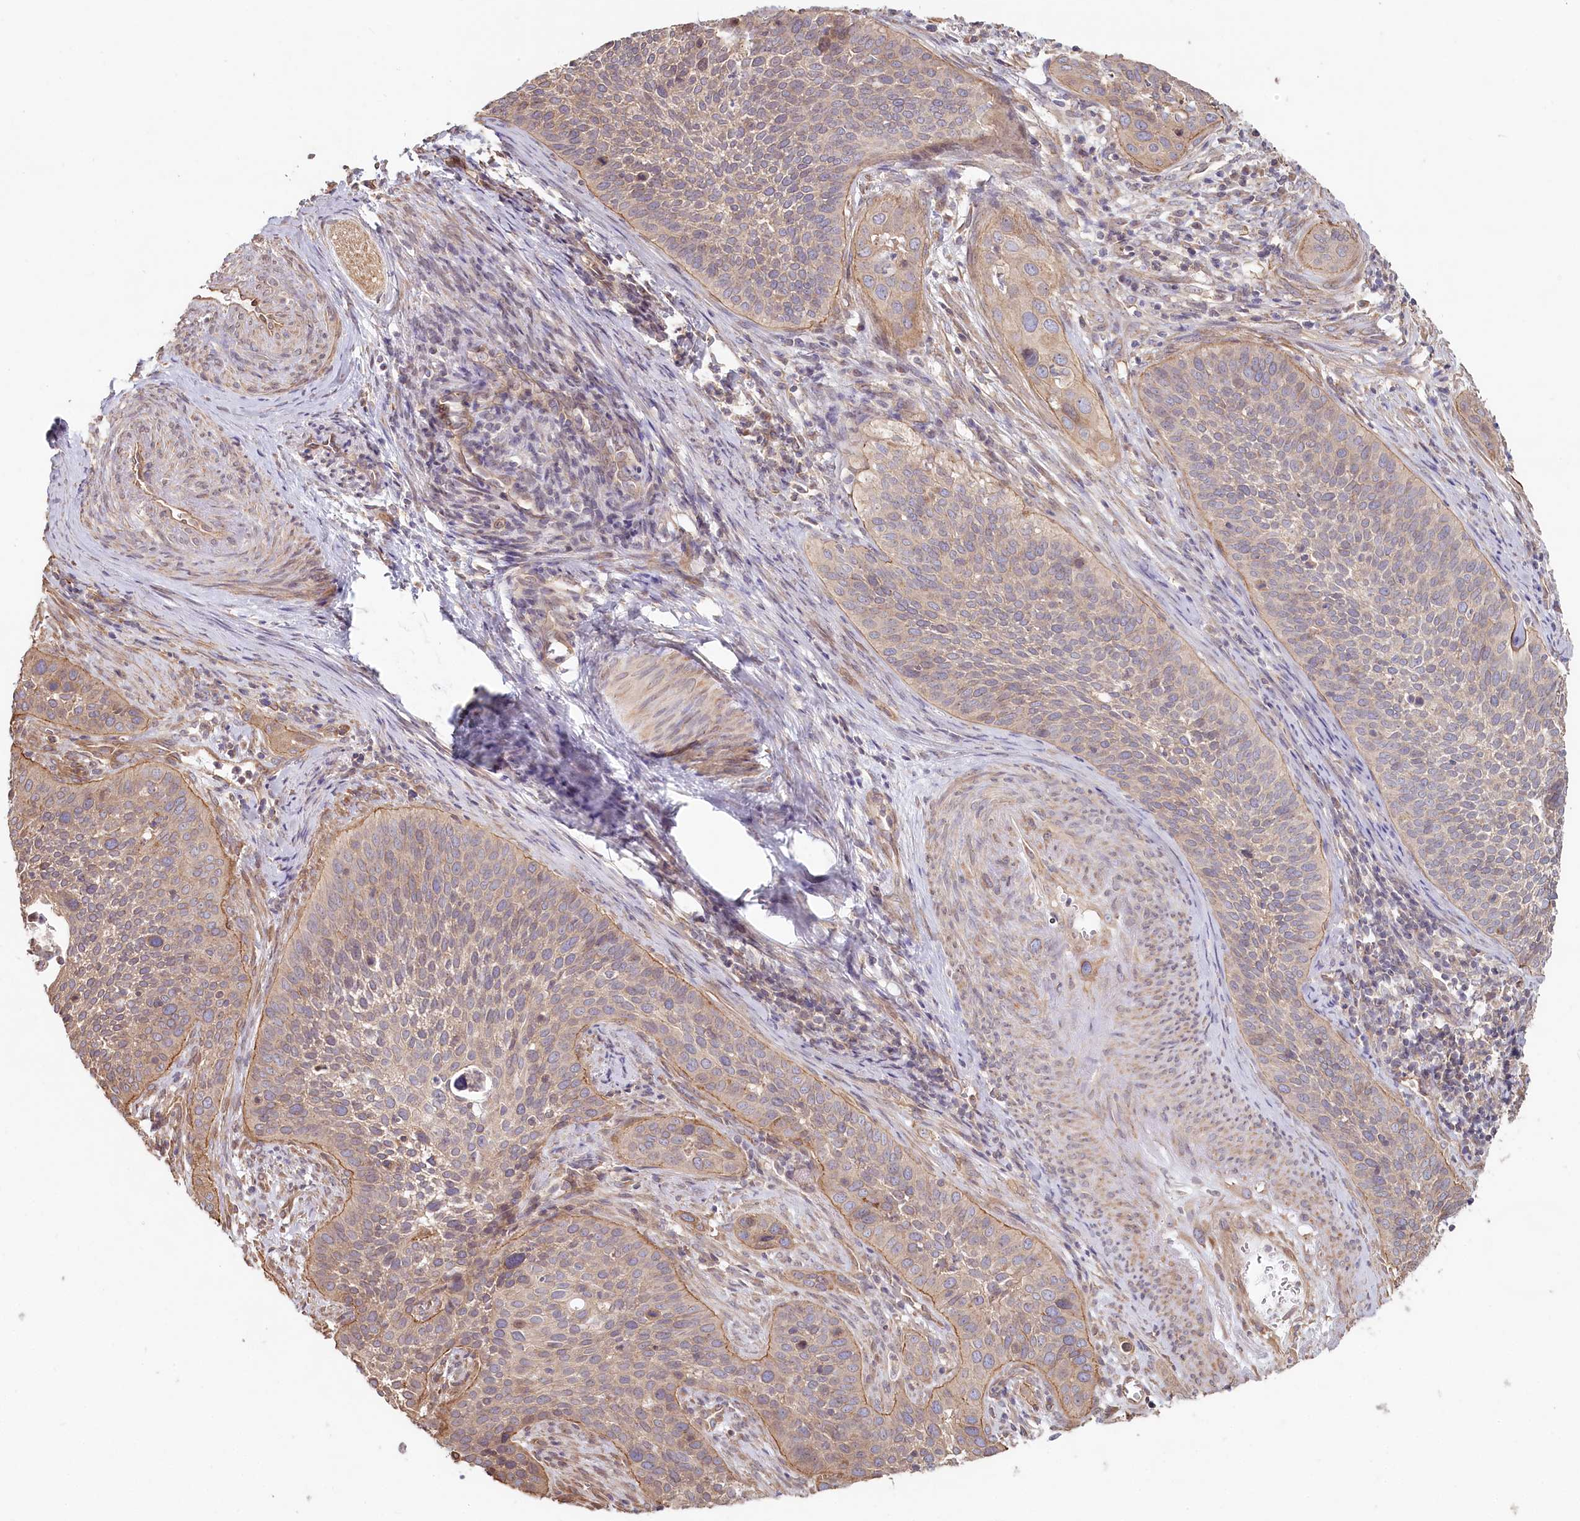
{"staining": {"intensity": "moderate", "quantity": "<25%", "location": "cytoplasmic/membranous"}, "tissue": "cervical cancer", "cell_type": "Tumor cells", "image_type": "cancer", "snomed": [{"axis": "morphology", "description": "Squamous cell carcinoma, NOS"}, {"axis": "topography", "description": "Cervix"}], "caption": "Immunohistochemical staining of human squamous cell carcinoma (cervical) reveals moderate cytoplasmic/membranous protein staining in about <25% of tumor cells.", "gene": "TCHP", "patient": {"sex": "female", "age": 34}}